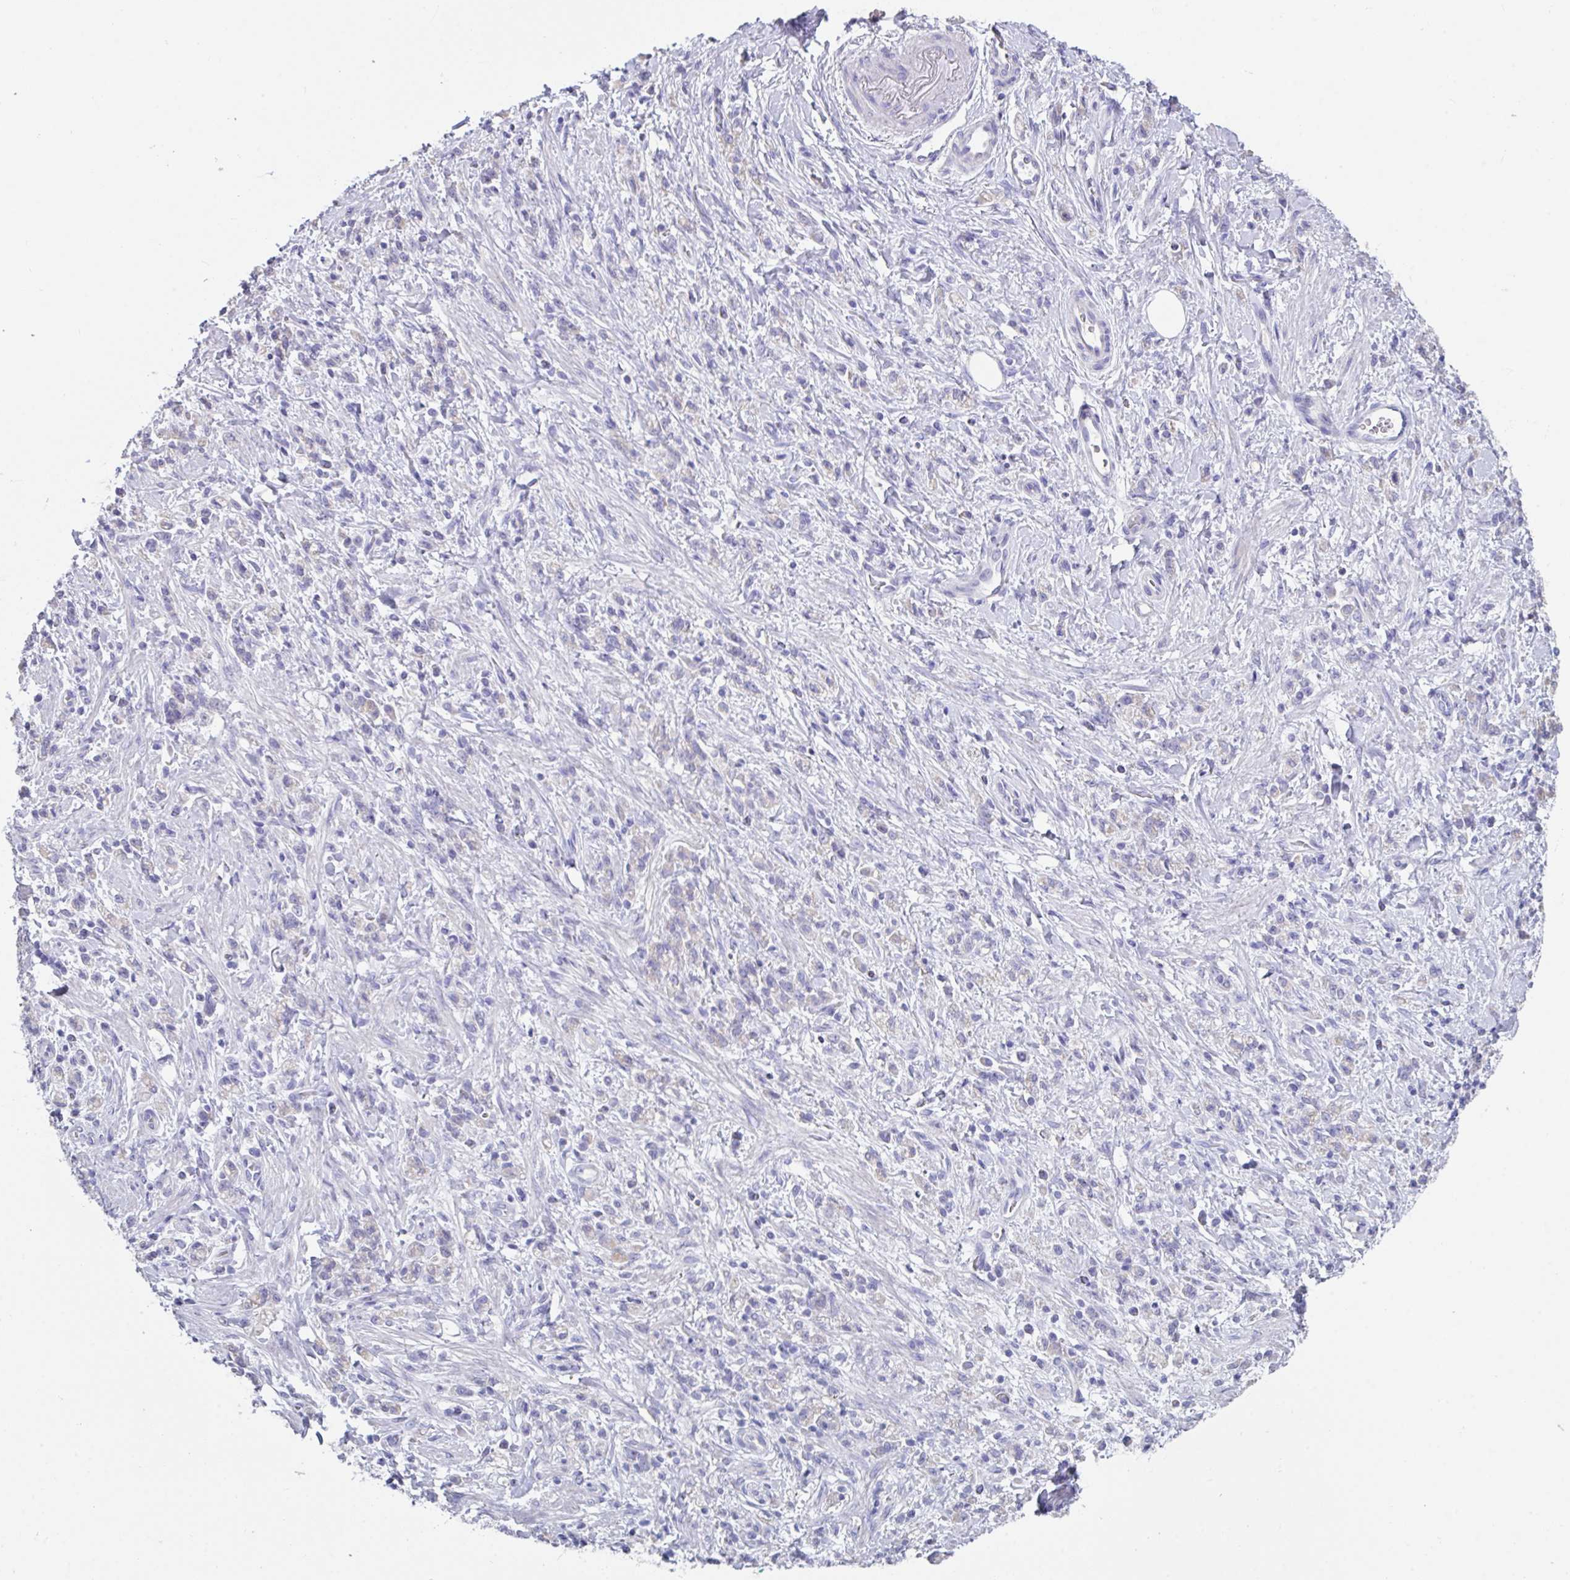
{"staining": {"intensity": "negative", "quantity": "none", "location": "none"}, "tissue": "stomach cancer", "cell_type": "Tumor cells", "image_type": "cancer", "snomed": [{"axis": "morphology", "description": "Adenocarcinoma, NOS"}, {"axis": "topography", "description": "Stomach"}], "caption": "Histopathology image shows no protein staining in tumor cells of stomach cancer (adenocarcinoma) tissue.", "gene": "SLC44A4", "patient": {"sex": "male", "age": 77}}